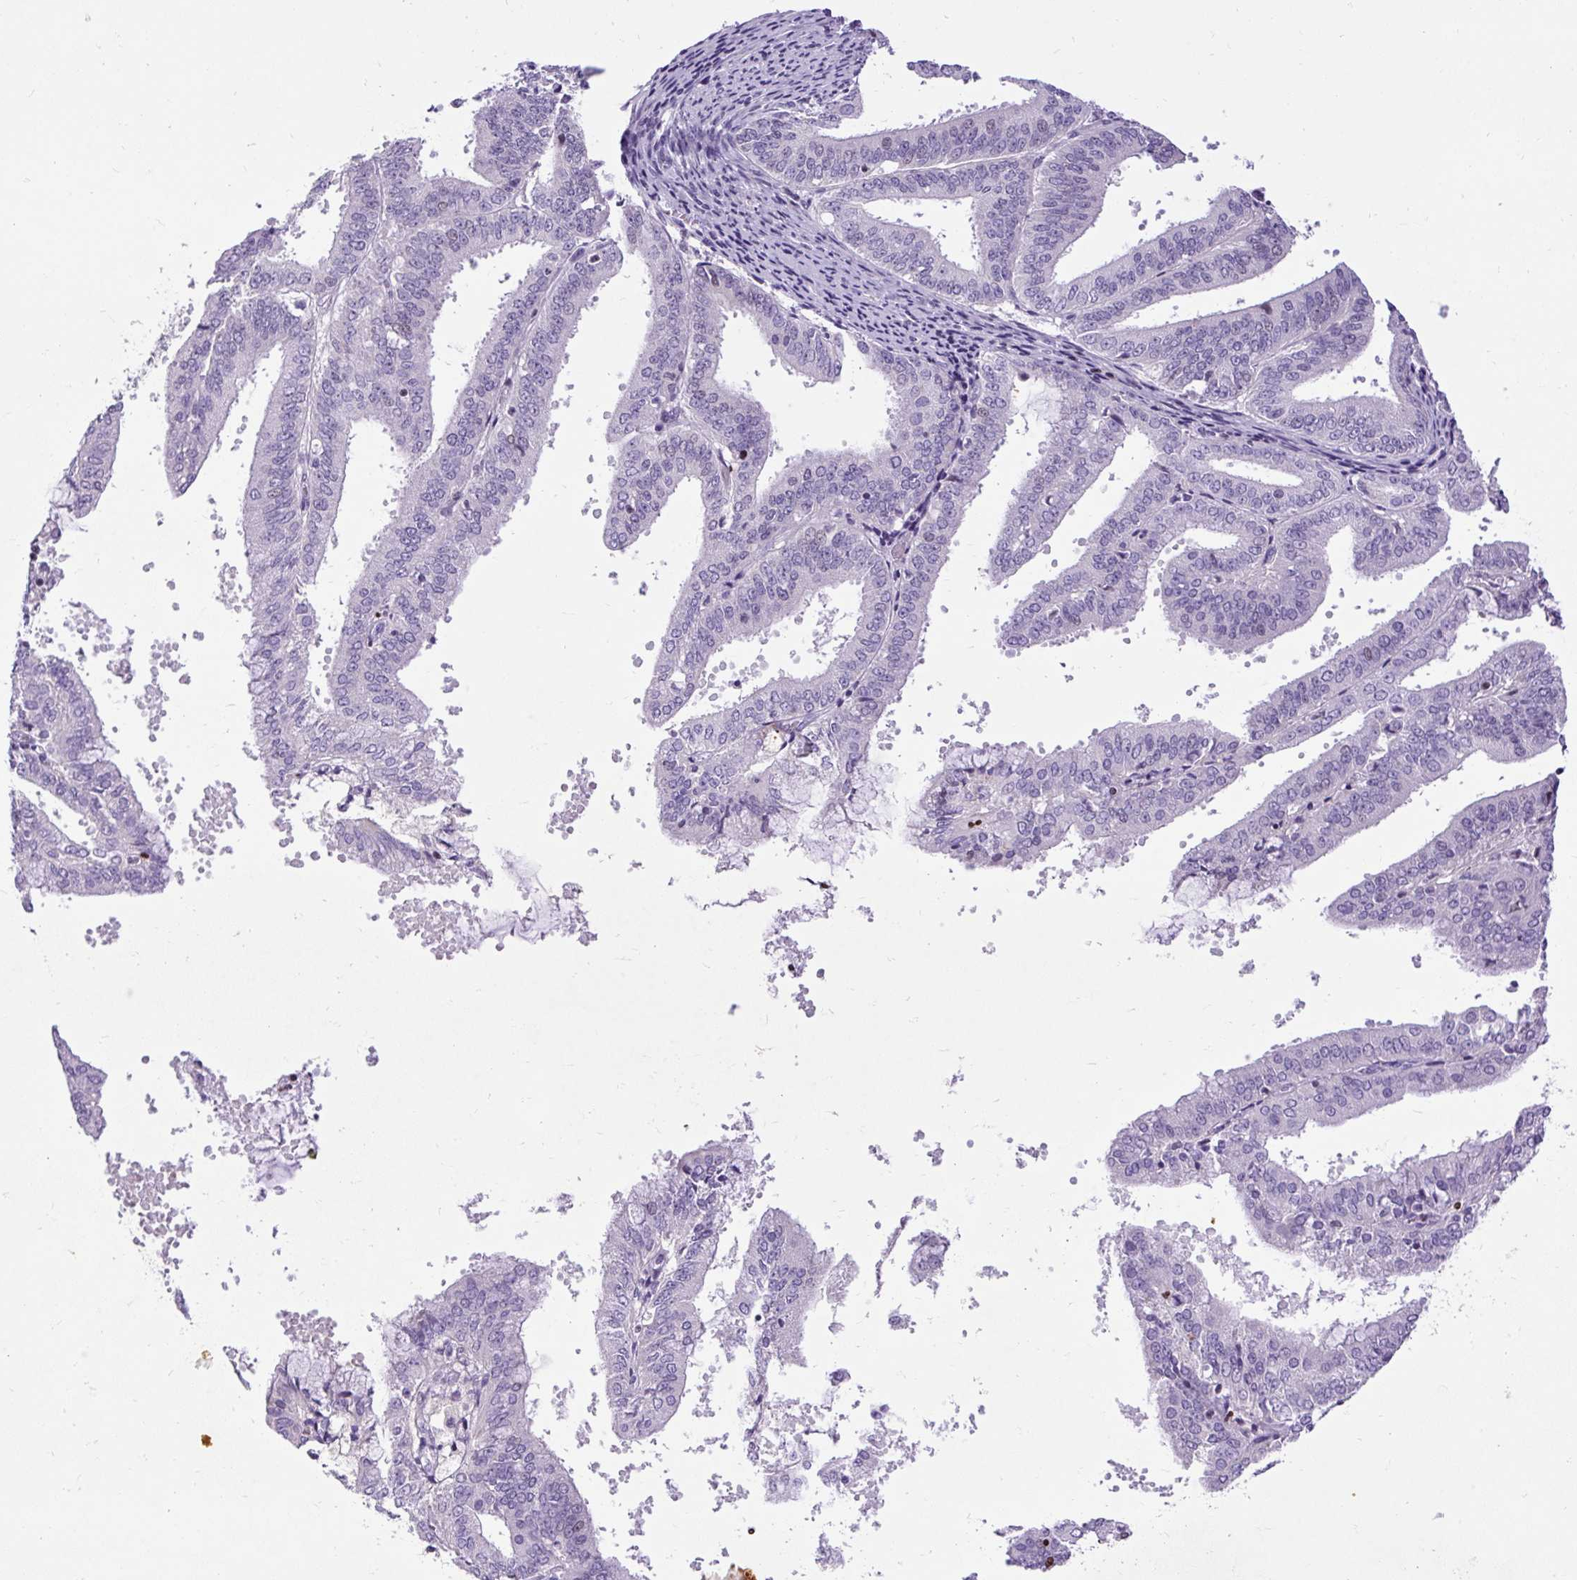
{"staining": {"intensity": "negative", "quantity": "none", "location": "none"}, "tissue": "endometrial cancer", "cell_type": "Tumor cells", "image_type": "cancer", "snomed": [{"axis": "morphology", "description": "Adenocarcinoma, NOS"}, {"axis": "topography", "description": "Endometrium"}], "caption": "Immunohistochemistry image of human endometrial cancer stained for a protein (brown), which reveals no expression in tumor cells.", "gene": "SPC24", "patient": {"sex": "female", "age": 63}}